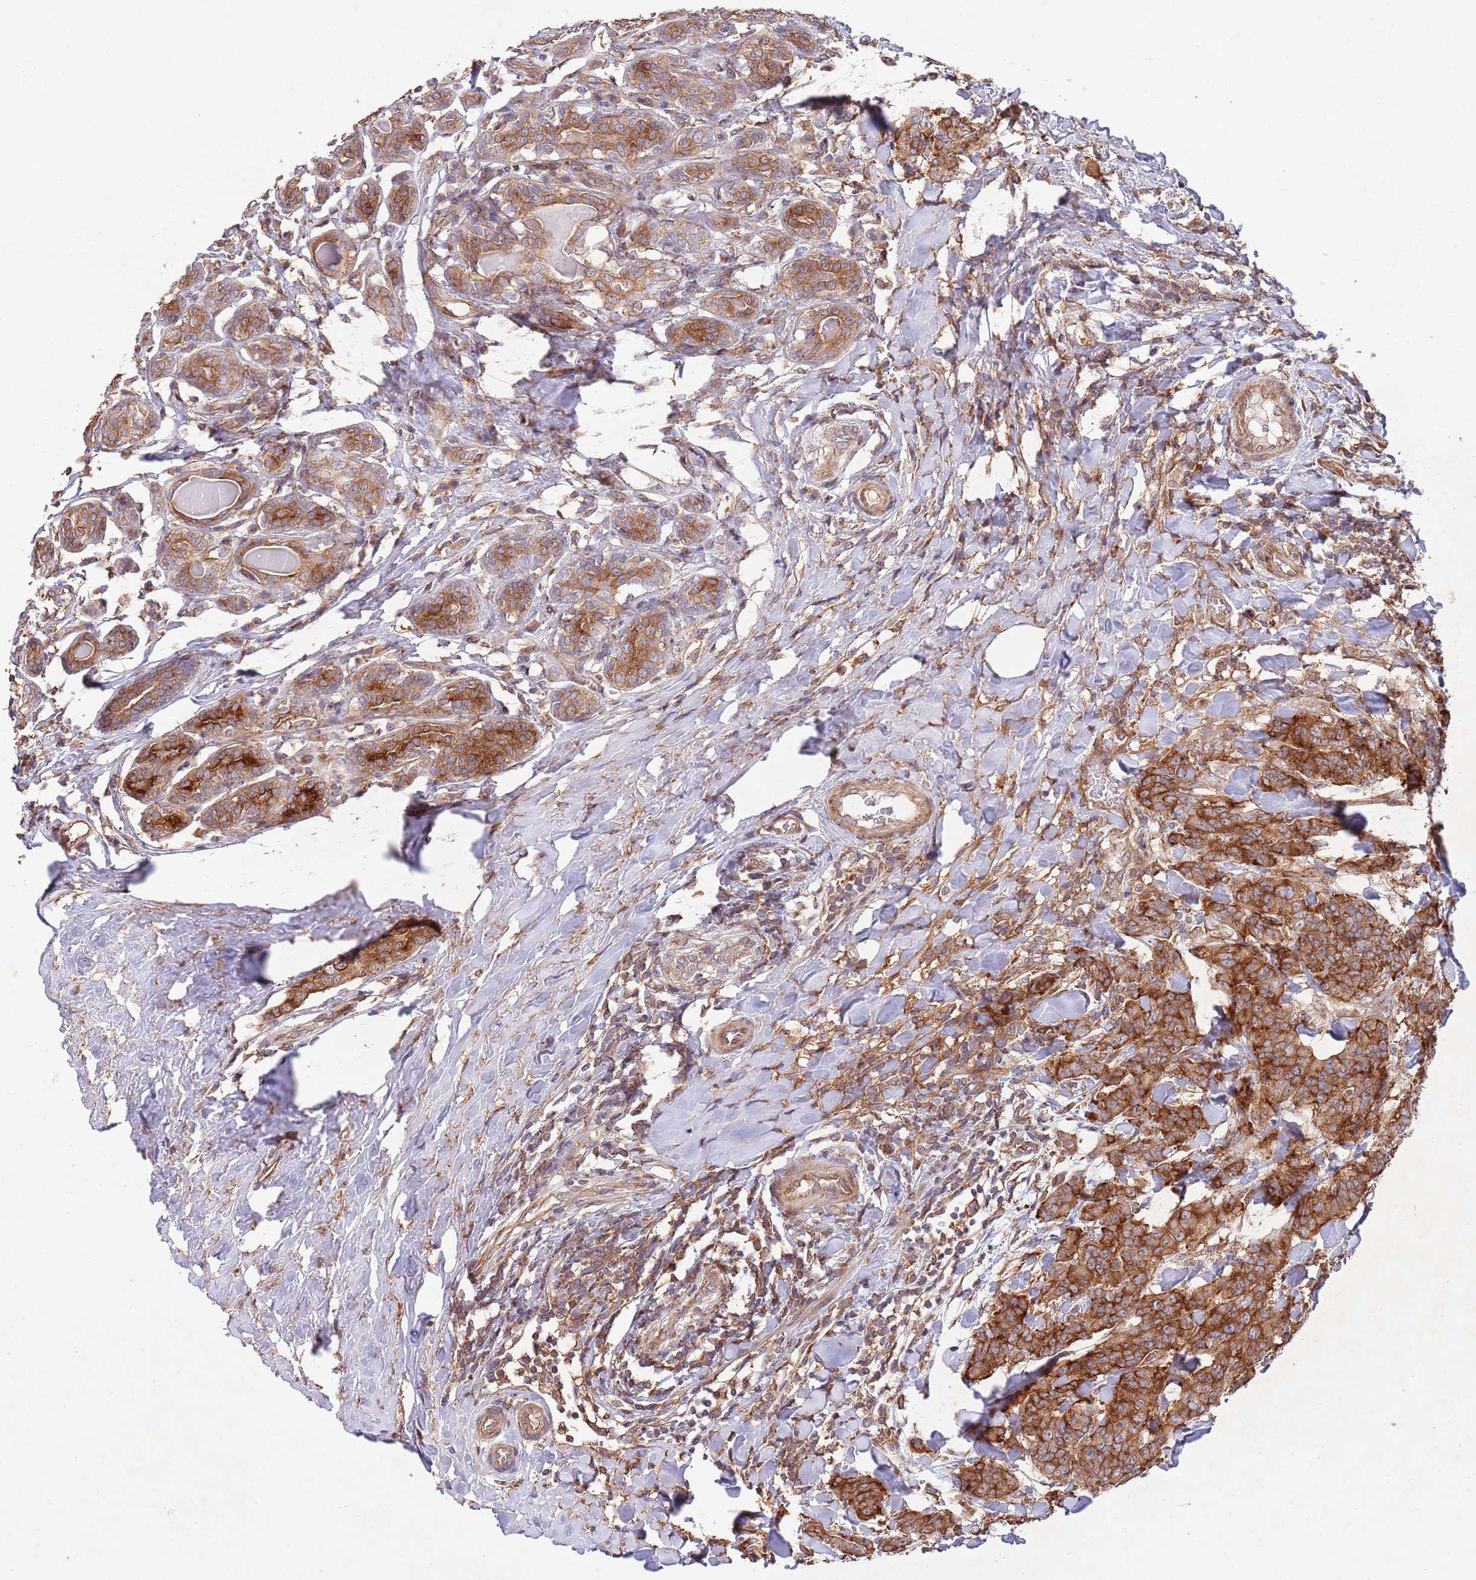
{"staining": {"intensity": "strong", "quantity": ">75%", "location": "cytoplasmic/membranous"}, "tissue": "breast cancer", "cell_type": "Tumor cells", "image_type": "cancer", "snomed": [{"axis": "morphology", "description": "Duct carcinoma"}, {"axis": "topography", "description": "Breast"}], "caption": "This is a micrograph of immunohistochemistry staining of breast cancer, which shows strong staining in the cytoplasmic/membranous of tumor cells.", "gene": "RNF19B", "patient": {"sex": "female", "age": 40}}